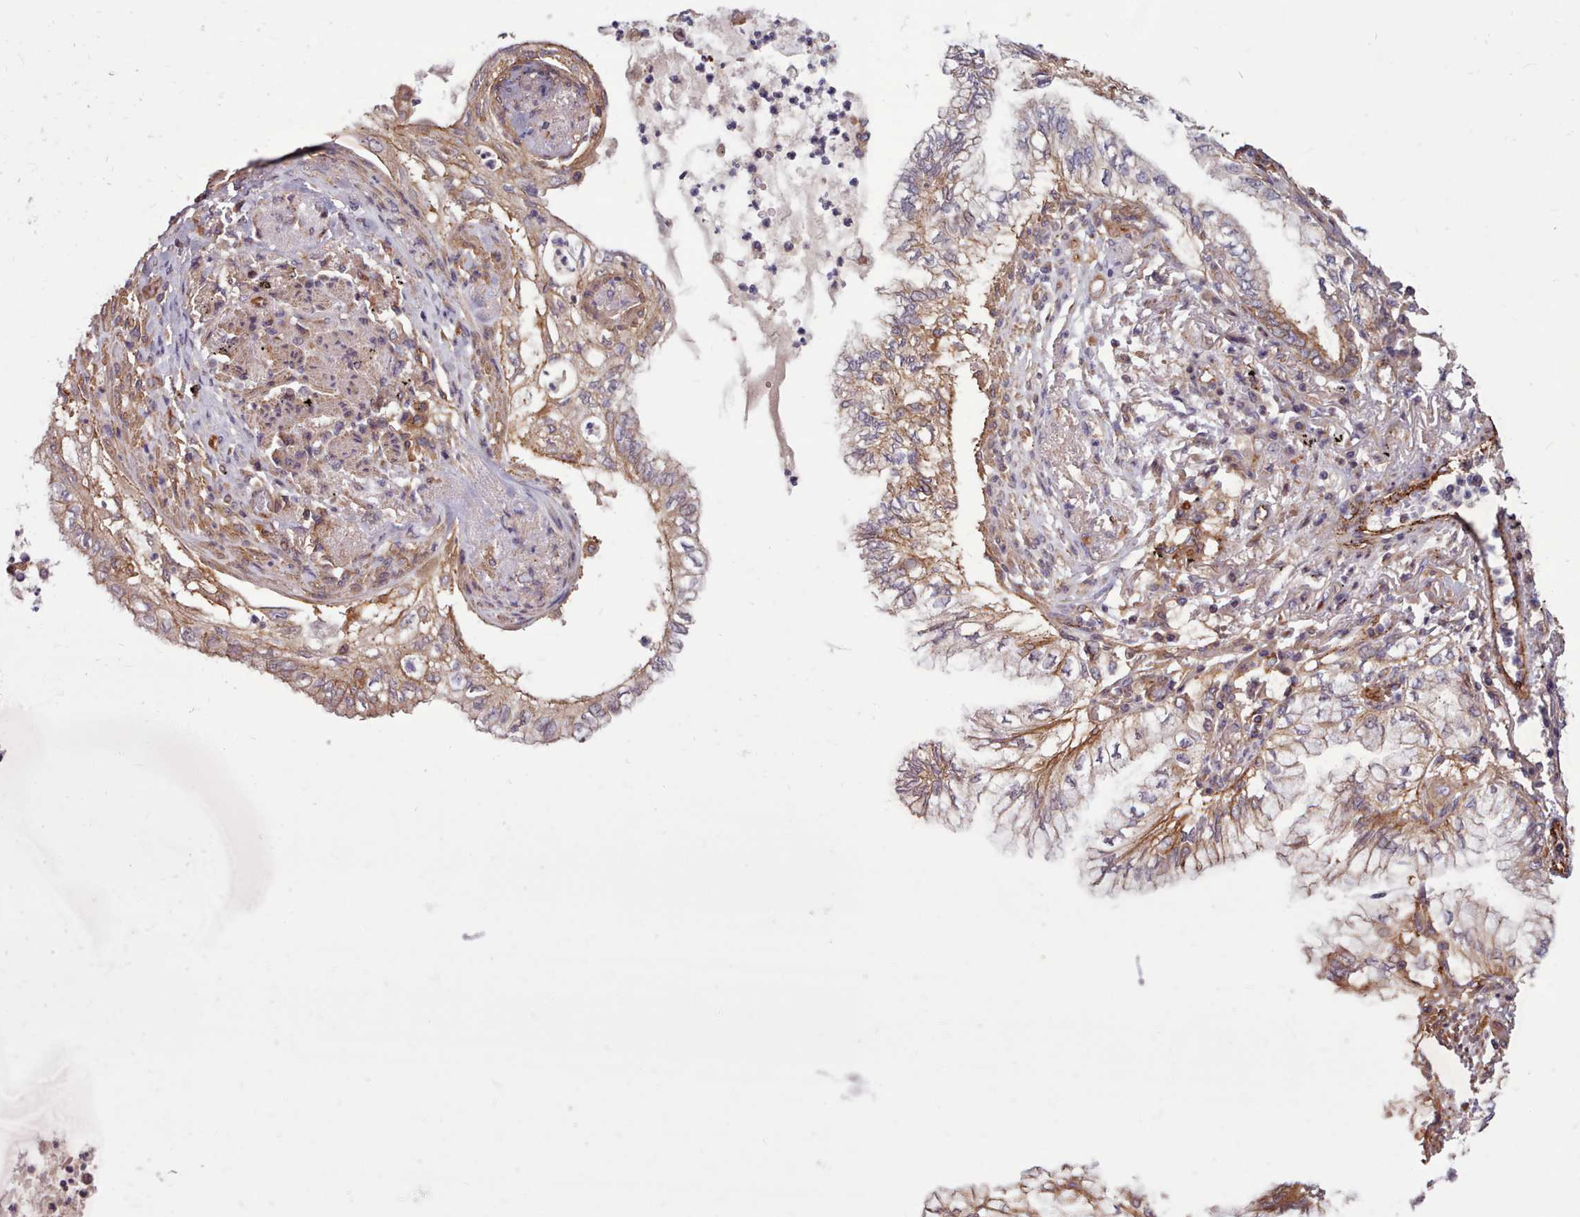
{"staining": {"intensity": "weak", "quantity": ">75%", "location": "cytoplasmic/membranous"}, "tissue": "lung cancer", "cell_type": "Tumor cells", "image_type": "cancer", "snomed": [{"axis": "morphology", "description": "Adenocarcinoma, NOS"}, {"axis": "topography", "description": "Lung"}], "caption": "IHC of human lung adenocarcinoma demonstrates low levels of weak cytoplasmic/membranous positivity in approximately >75% of tumor cells.", "gene": "STUB1", "patient": {"sex": "female", "age": 70}}